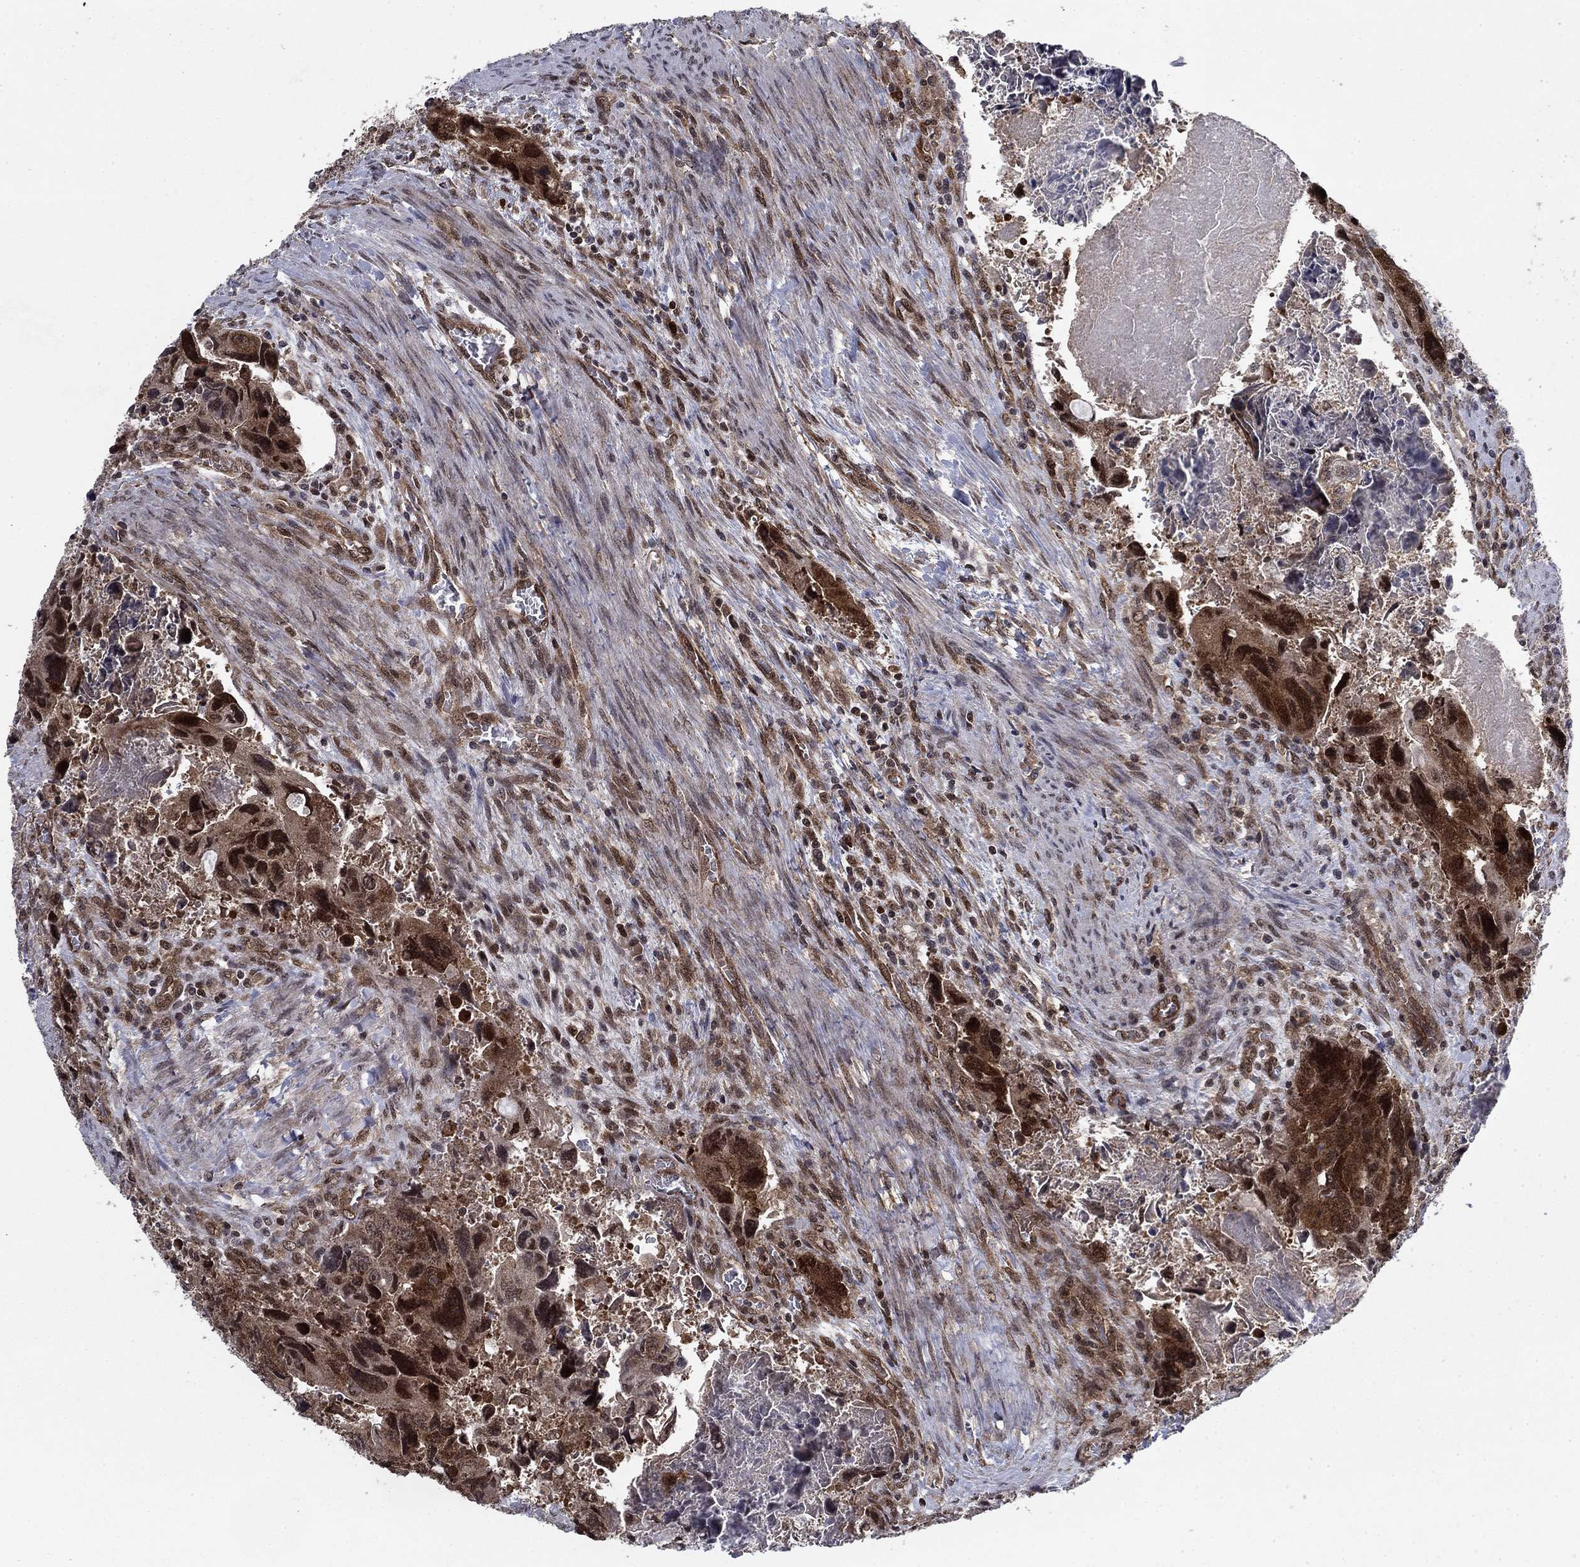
{"staining": {"intensity": "strong", "quantity": "25%-75%", "location": "nuclear"}, "tissue": "colorectal cancer", "cell_type": "Tumor cells", "image_type": "cancer", "snomed": [{"axis": "morphology", "description": "Adenocarcinoma, NOS"}, {"axis": "topography", "description": "Rectum"}], "caption": "Colorectal adenocarcinoma was stained to show a protein in brown. There is high levels of strong nuclear expression in approximately 25%-75% of tumor cells.", "gene": "DNAJA1", "patient": {"sex": "male", "age": 62}}